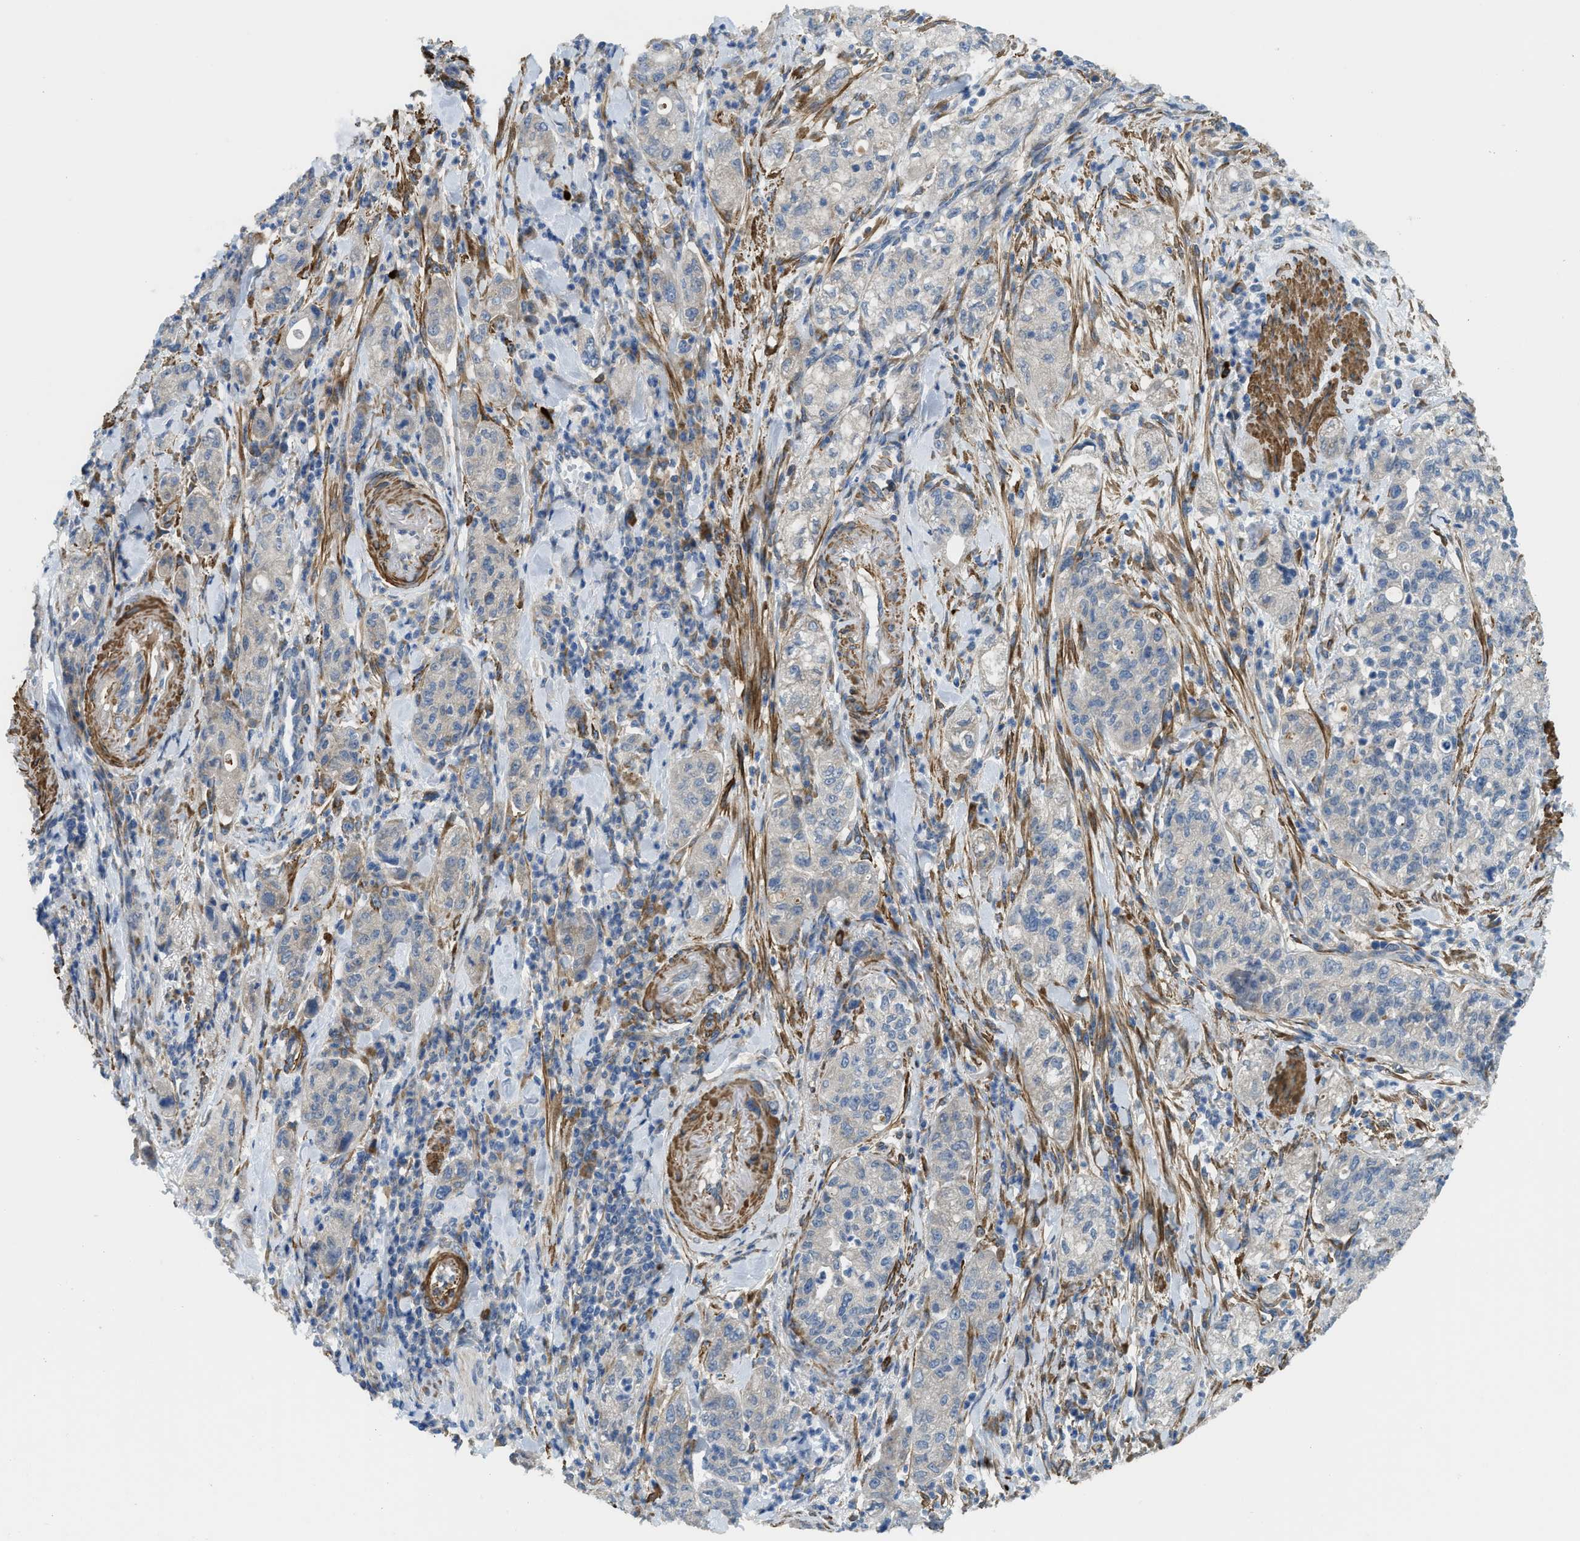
{"staining": {"intensity": "weak", "quantity": "<25%", "location": "cytoplasmic/membranous"}, "tissue": "pancreatic cancer", "cell_type": "Tumor cells", "image_type": "cancer", "snomed": [{"axis": "morphology", "description": "Adenocarcinoma, NOS"}, {"axis": "topography", "description": "Pancreas"}], "caption": "High magnification brightfield microscopy of pancreatic cancer (adenocarcinoma) stained with DAB (brown) and counterstained with hematoxylin (blue): tumor cells show no significant positivity.", "gene": "BMPR1A", "patient": {"sex": "female", "age": 78}}